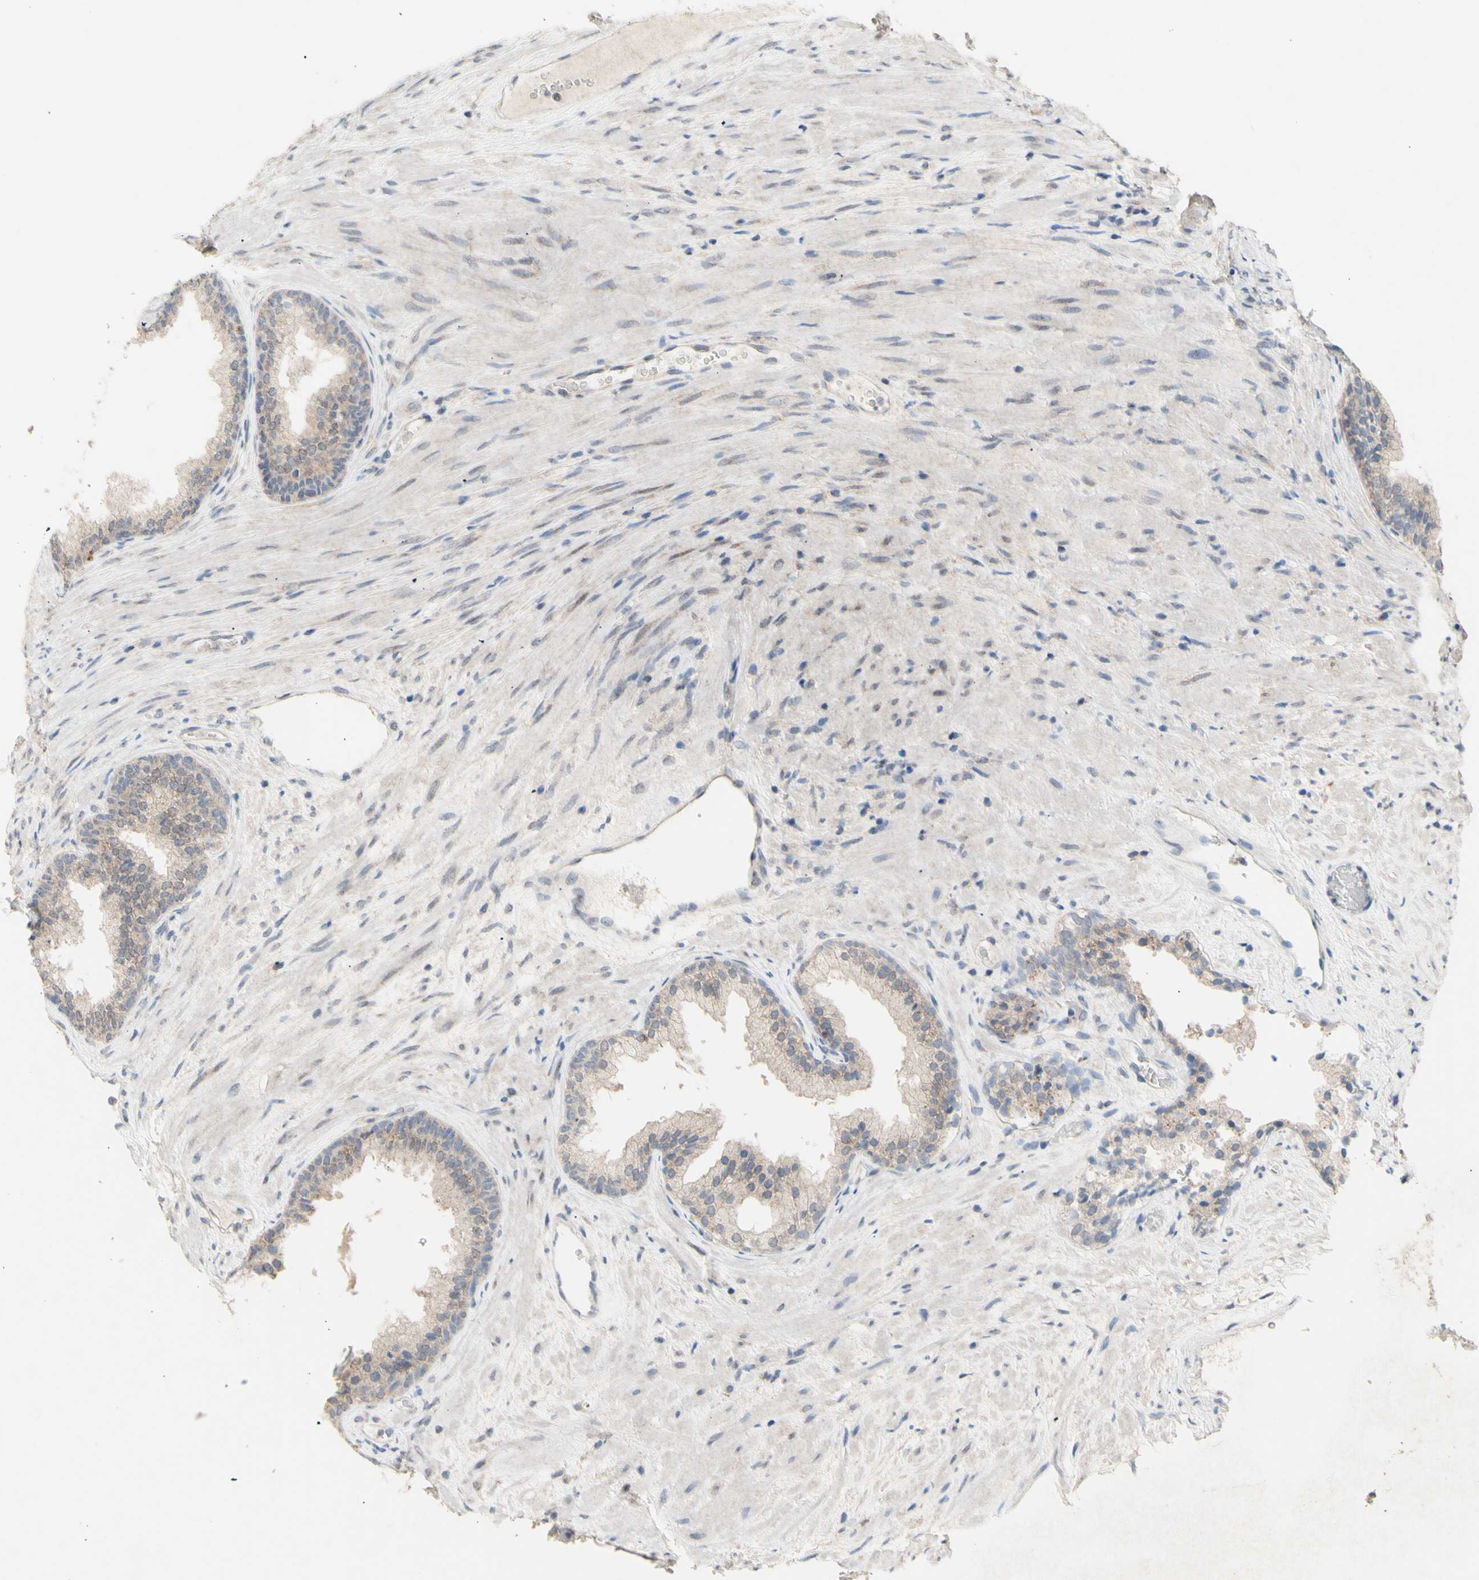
{"staining": {"intensity": "weak", "quantity": ">75%", "location": "cytoplasmic/membranous"}, "tissue": "prostate", "cell_type": "Glandular cells", "image_type": "normal", "snomed": [{"axis": "morphology", "description": "Normal tissue, NOS"}, {"axis": "topography", "description": "Prostate"}], "caption": "Immunohistochemical staining of normal prostate demonstrates >75% levels of weak cytoplasmic/membranous protein positivity in approximately >75% of glandular cells. Immunohistochemistry stains the protein of interest in brown and the nuclei are stained blue.", "gene": "NLRP1", "patient": {"sex": "male", "age": 76}}